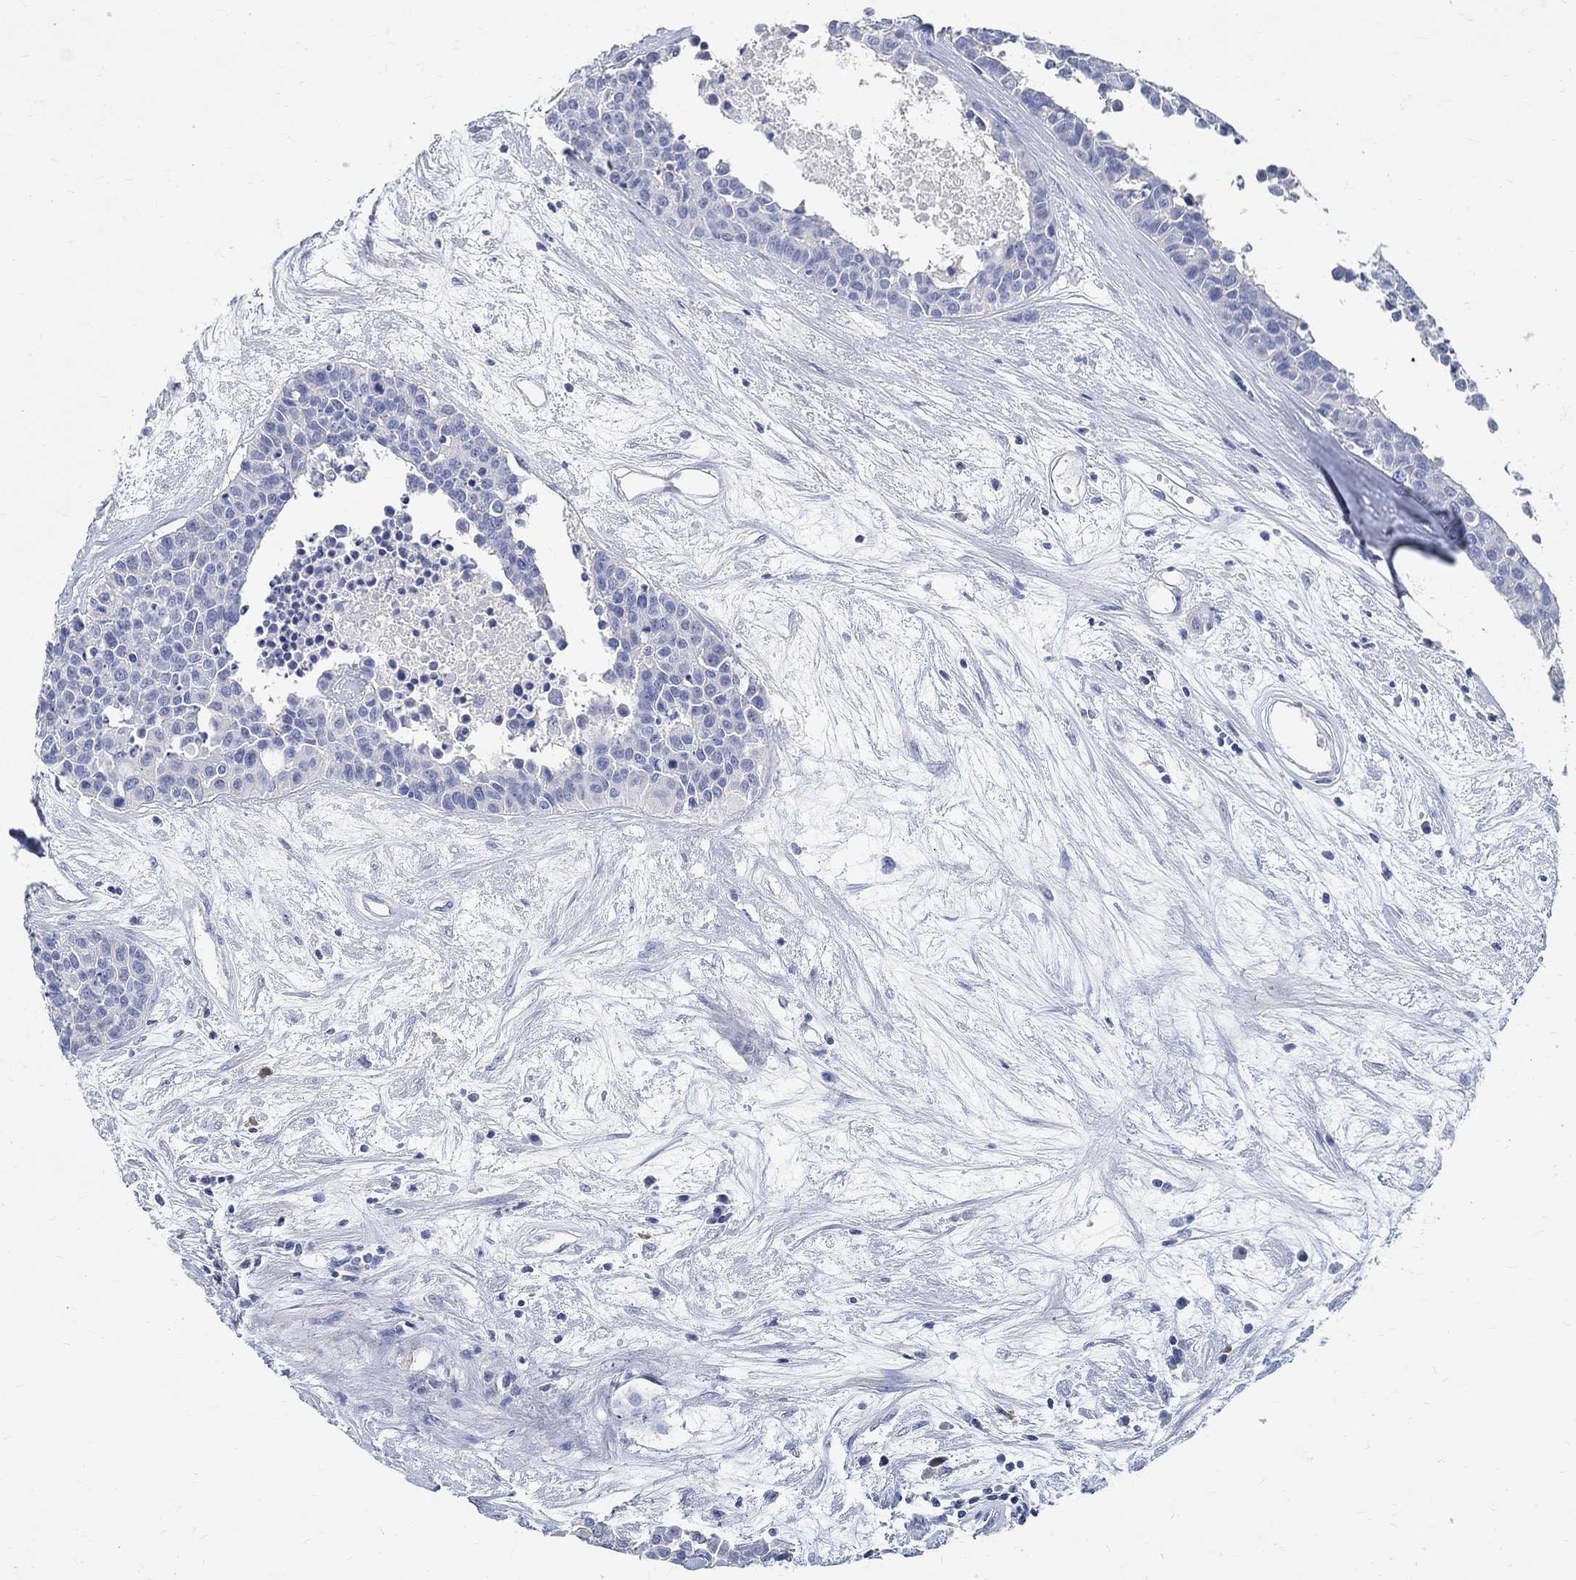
{"staining": {"intensity": "negative", "quantity": "none", "location": "none"}, "tissue": "carcinoid", "cell_type": "Tumor cells", "image_type": "cancer", "snomed": [{"axis": "morphology", "description": "Carcinoid, malignant, NOS"}, {"axis": "topography", "description": "Colon"}], "caption": "Immunohistochemical staining of carcinoid shows no significant expression in tumor cells. The staining is performed using DAB brown chromogen with nuclei counter-stained in using hematoxylin.", "gene": "PRX", "patient": {"sex": "male", "age": 81}}